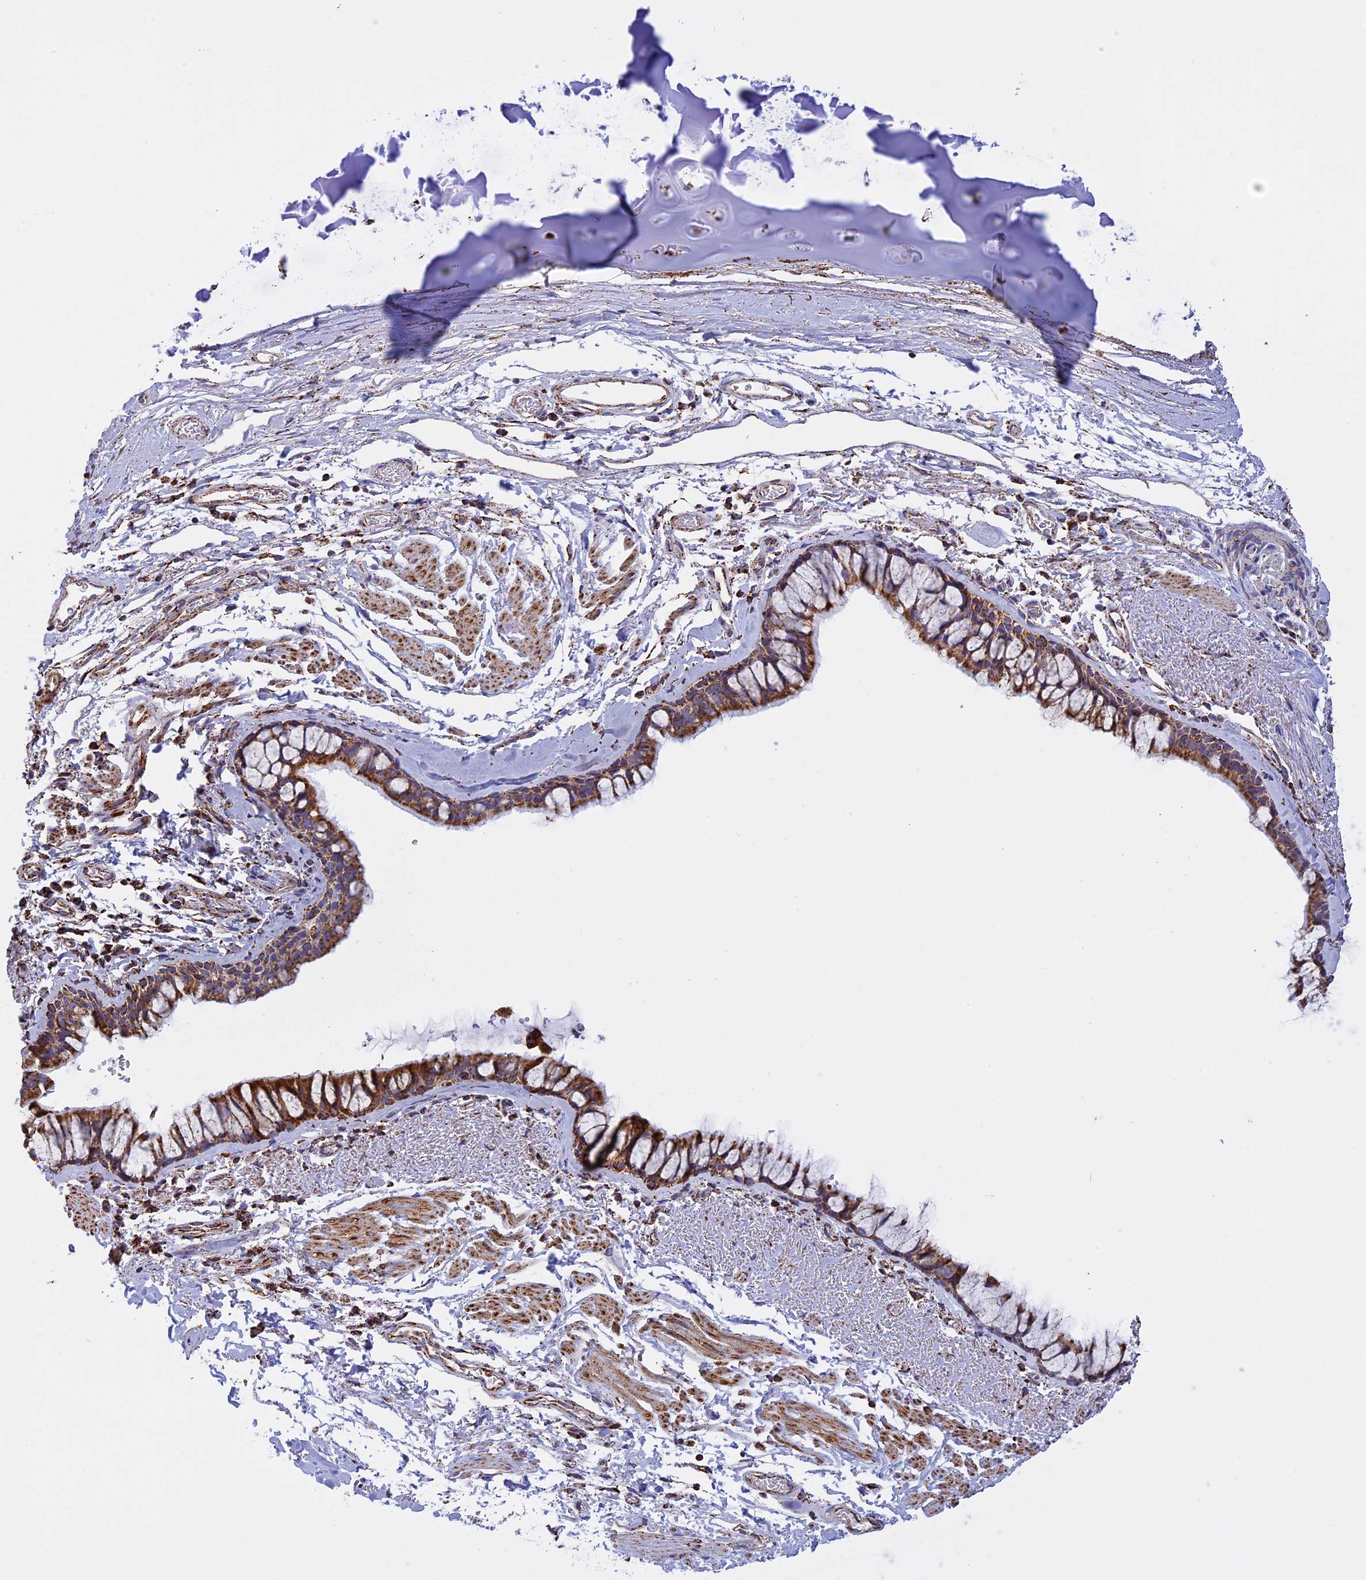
{"staining": {"intensity": "moderate", "quantity": ">75%", "location": "cytoplasmic/membranous"}, "tissue": "bronchus", "cell_type": "Respiratory epithelial cells", "image_type": "normal", "snomed": [{"axis": "morphology", "description": "Normal tissue, NOS"}, {"axis": "topography", "description": "Bronchus"}], "caption": "Bronchus was stained to show a protein in brown. There is medium levels of moderate cytoplasmic/membranous staining in about >75% of respiratory epithelial cells.", "gene": "KCNG1", "patient": {"sex": "male", "age": 65}}